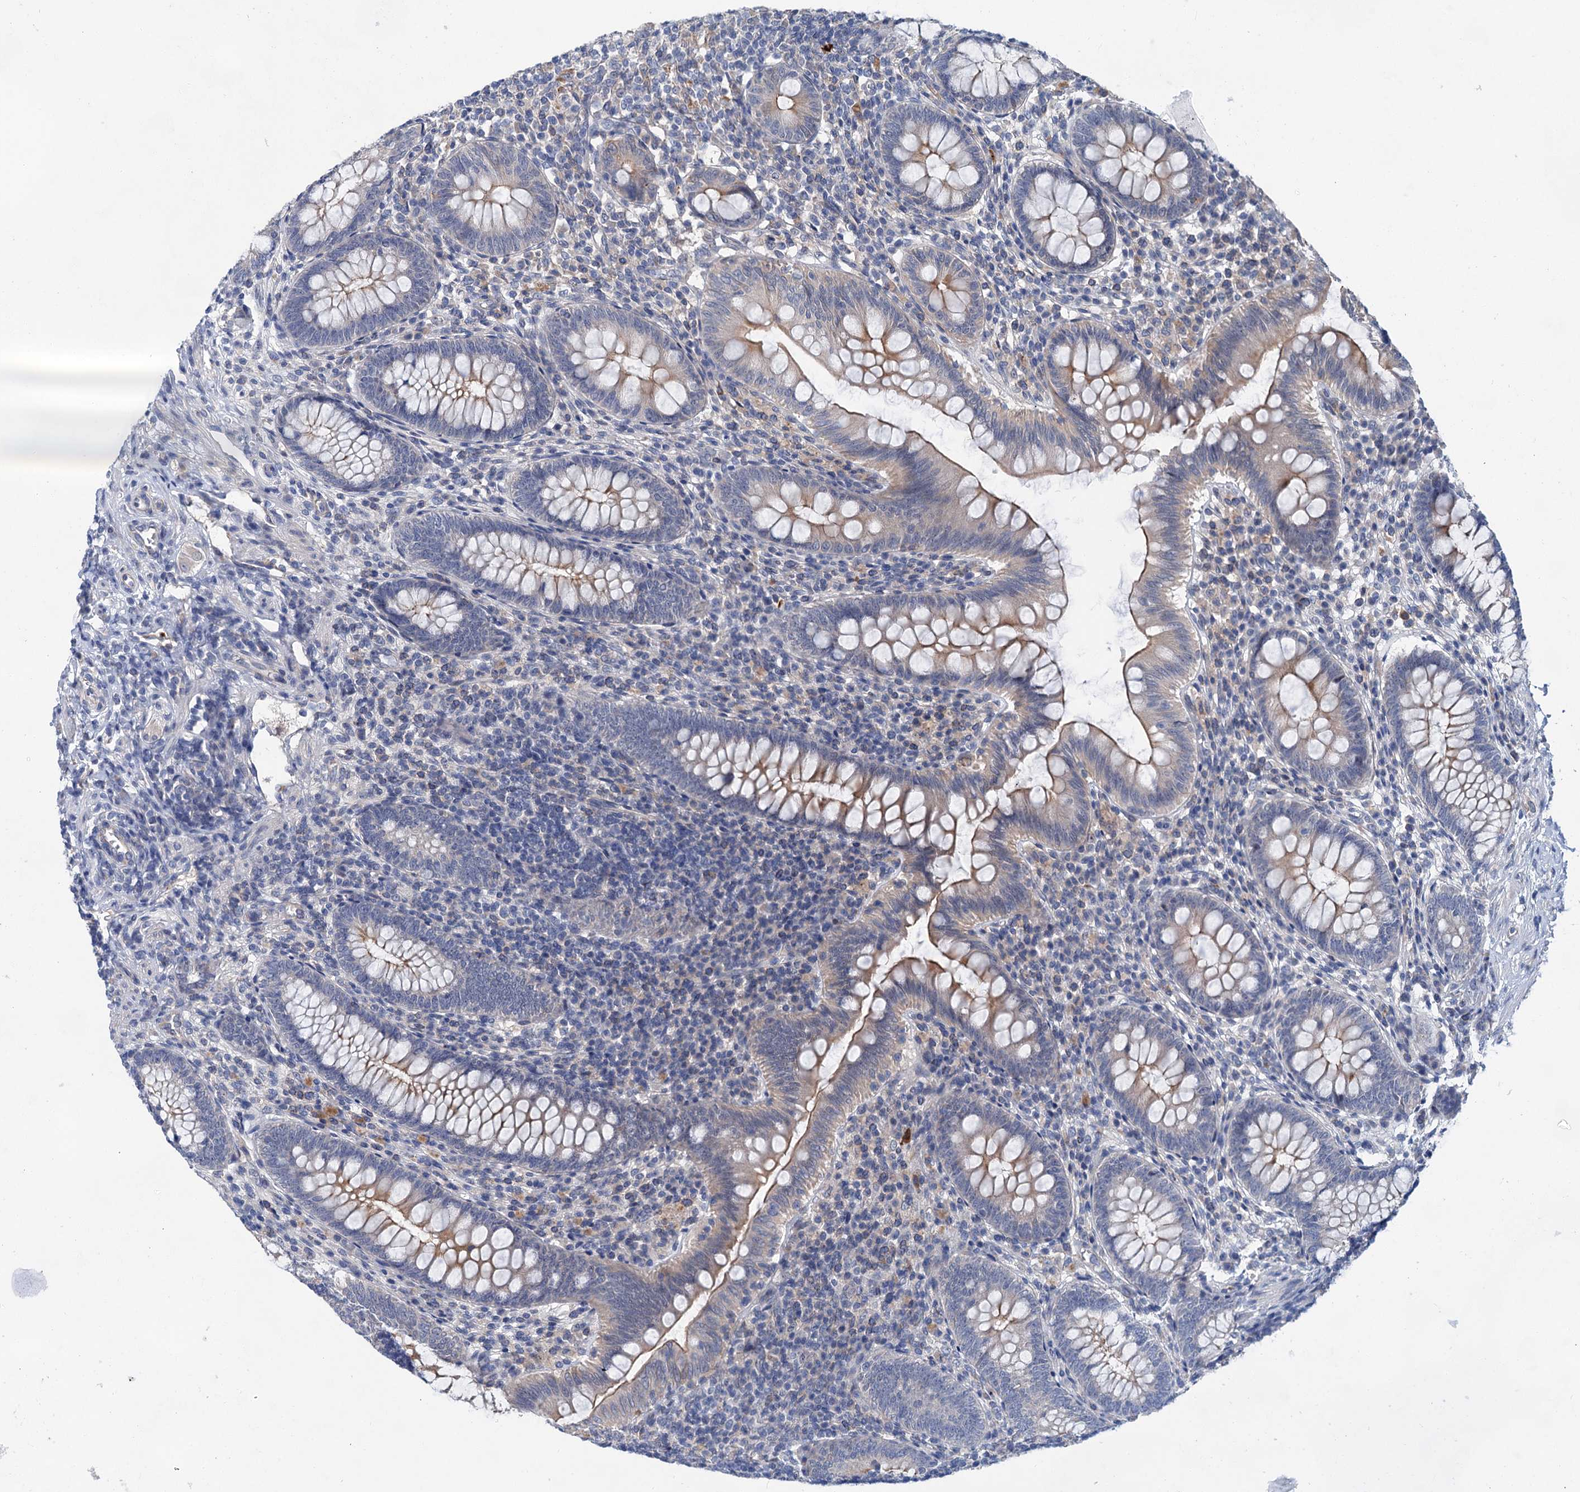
{"staining": {"intensity": "weak", "quantity": "25%-75%", "location": "cytoplasmic/membranous"}, "tissue": "appendix", "cell_type": "Glandular cells", "image_type": "normal", "snomed": [{"axis": "morphology", "description": "Normal tissue, NOS"}, {"axis": "topography", "description": "Appendix"}], "caption": "Weak cytoplasmic/membranous positivity is present in about 25%-75% of glandular cells in benign appendix. (DAB IHC with brightfield microscopy, high magnification).", "gene": "MORN3", "patient": {"sex": "male", "age": 14}}